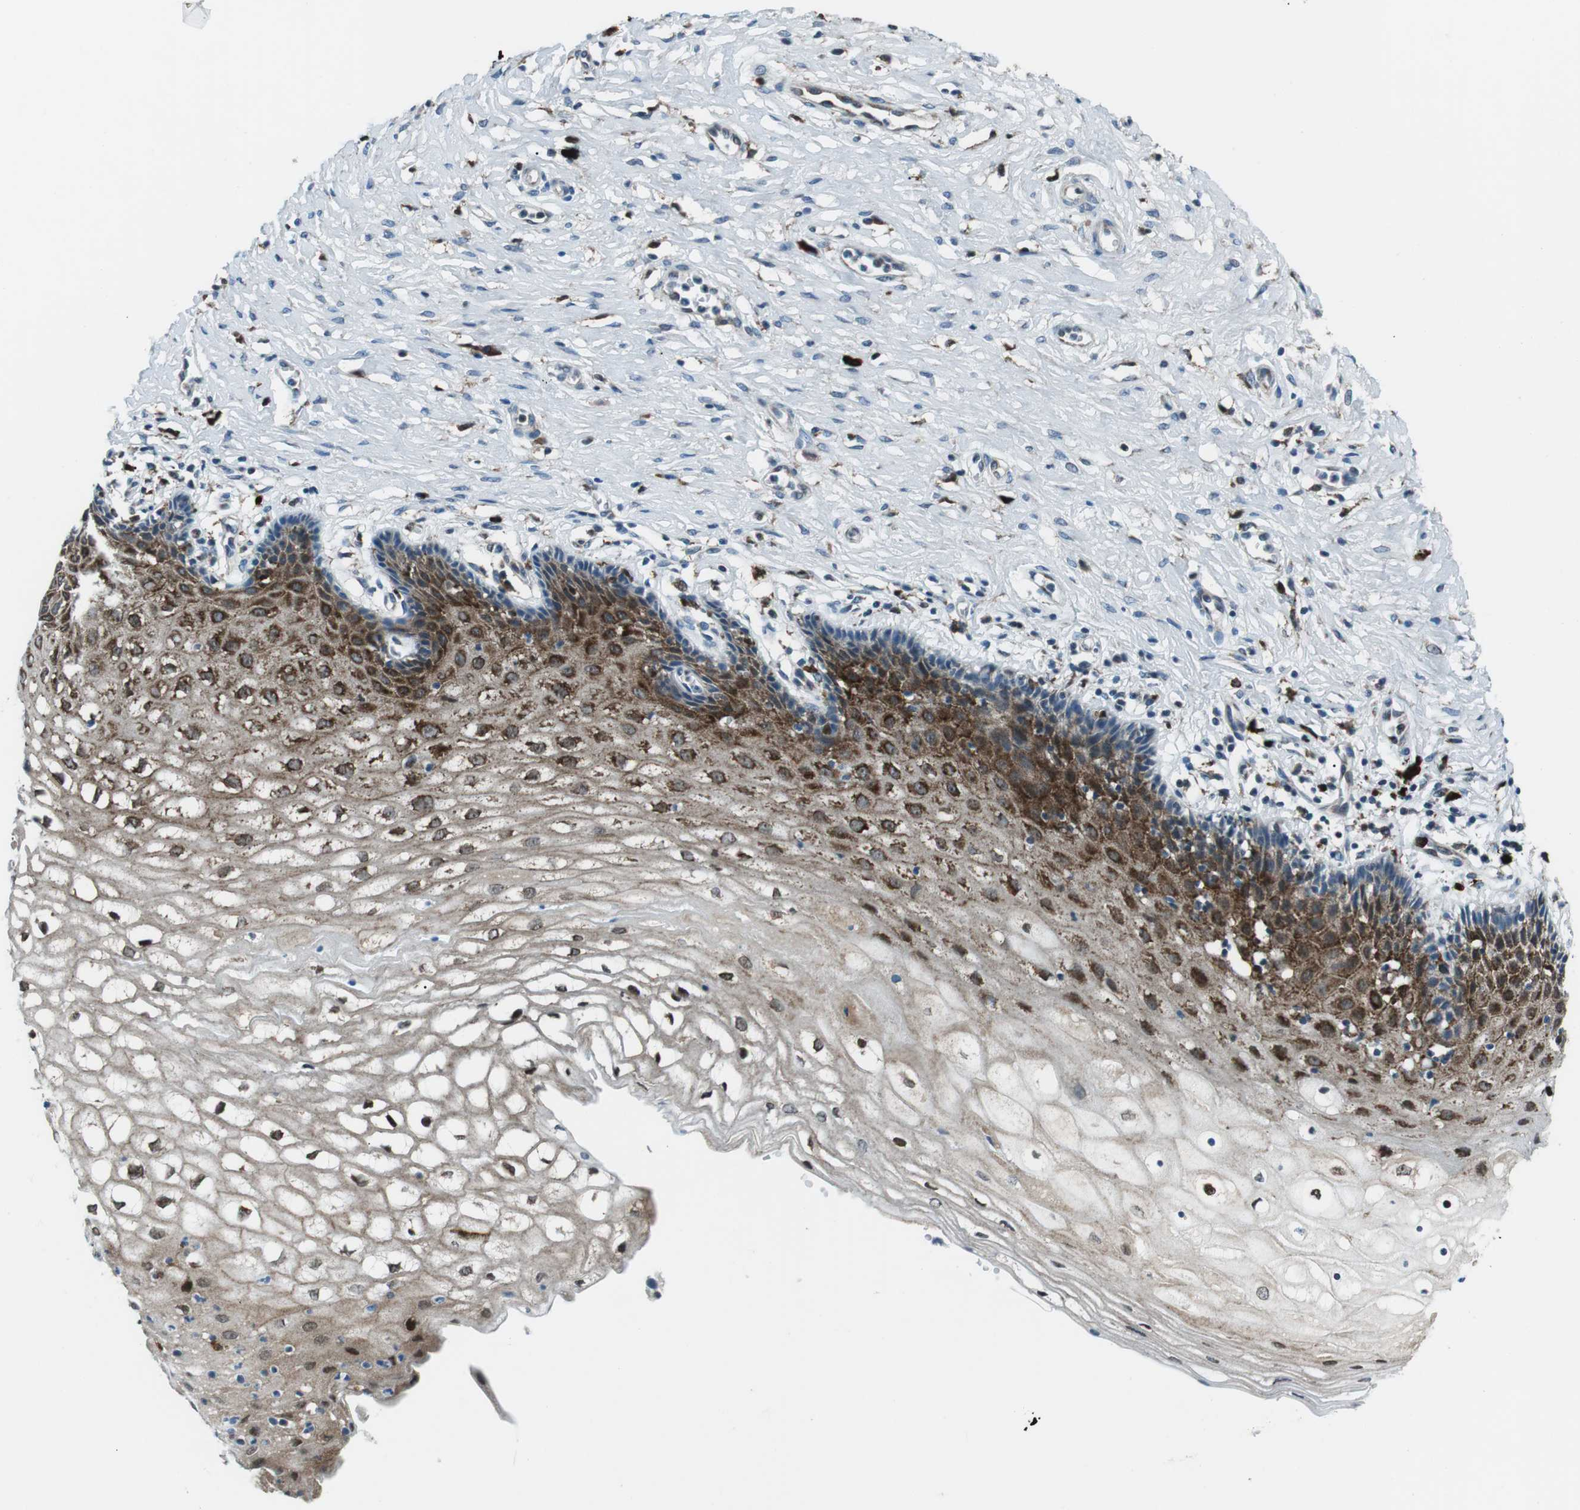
{"staining": {"intensity": "strong", "quantity": ">75%", "location": "cytoplasmic/membranous"}, "tissue": "cervical cancer", "cell_type": "Tumor cells", "image_type": "cancer", "snomed": [{"axis": "morphology", "description": "Squamous cell carcinoma, NOS"}, {"axis": "topography", "description": "Cervix"}], "caption": "Brown immunohistochemical staining in human cervical cancer (squamous cell carcinoma) reveals strong cytoplasmic/membranous expression in about >75% of tumor cells.", "gene": "BLNK", "patient": {"sex": "female", "age": 32}}